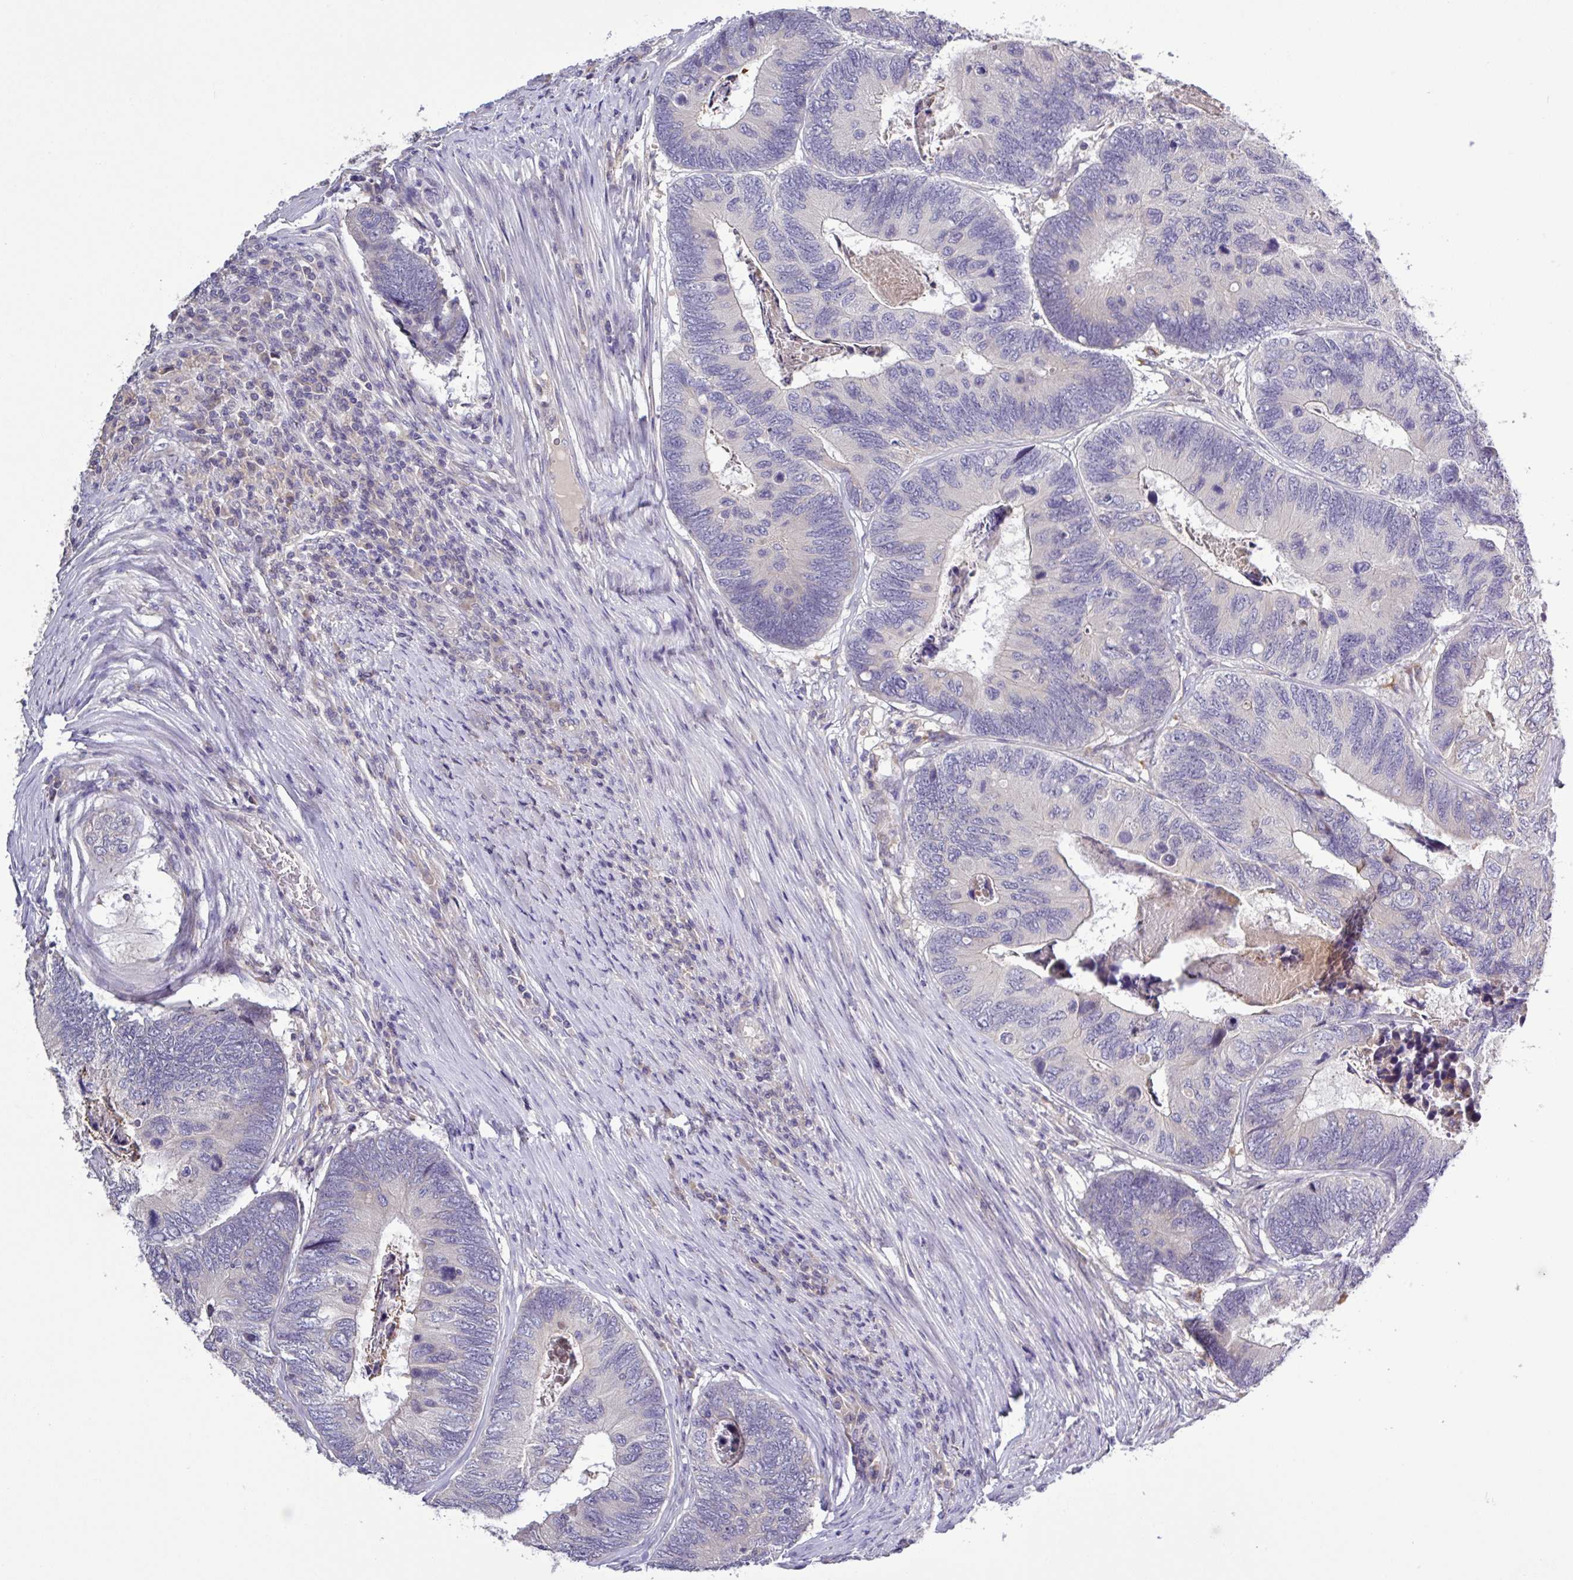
{"staining": {"intensity": "negative", "quantity": "none", "location": "none"}, "tissue": "colorectal cancer", "cell_type": "Tumor cells", "image_type": "cancer", "snomed": [{"axis": "morphology", "description": "Adenocarcinoma, NOS"}, {"axis": "topography", "description": "Colon"}], "caption": "A high-resolution histopathology image shows immunohistochemistry (IHC) staining of colorectal adenocarcinoma, which displays no significant positivity in tumor cells.", "gene": "SFTPB", "patient": {"sex": "female", "age": 67}}